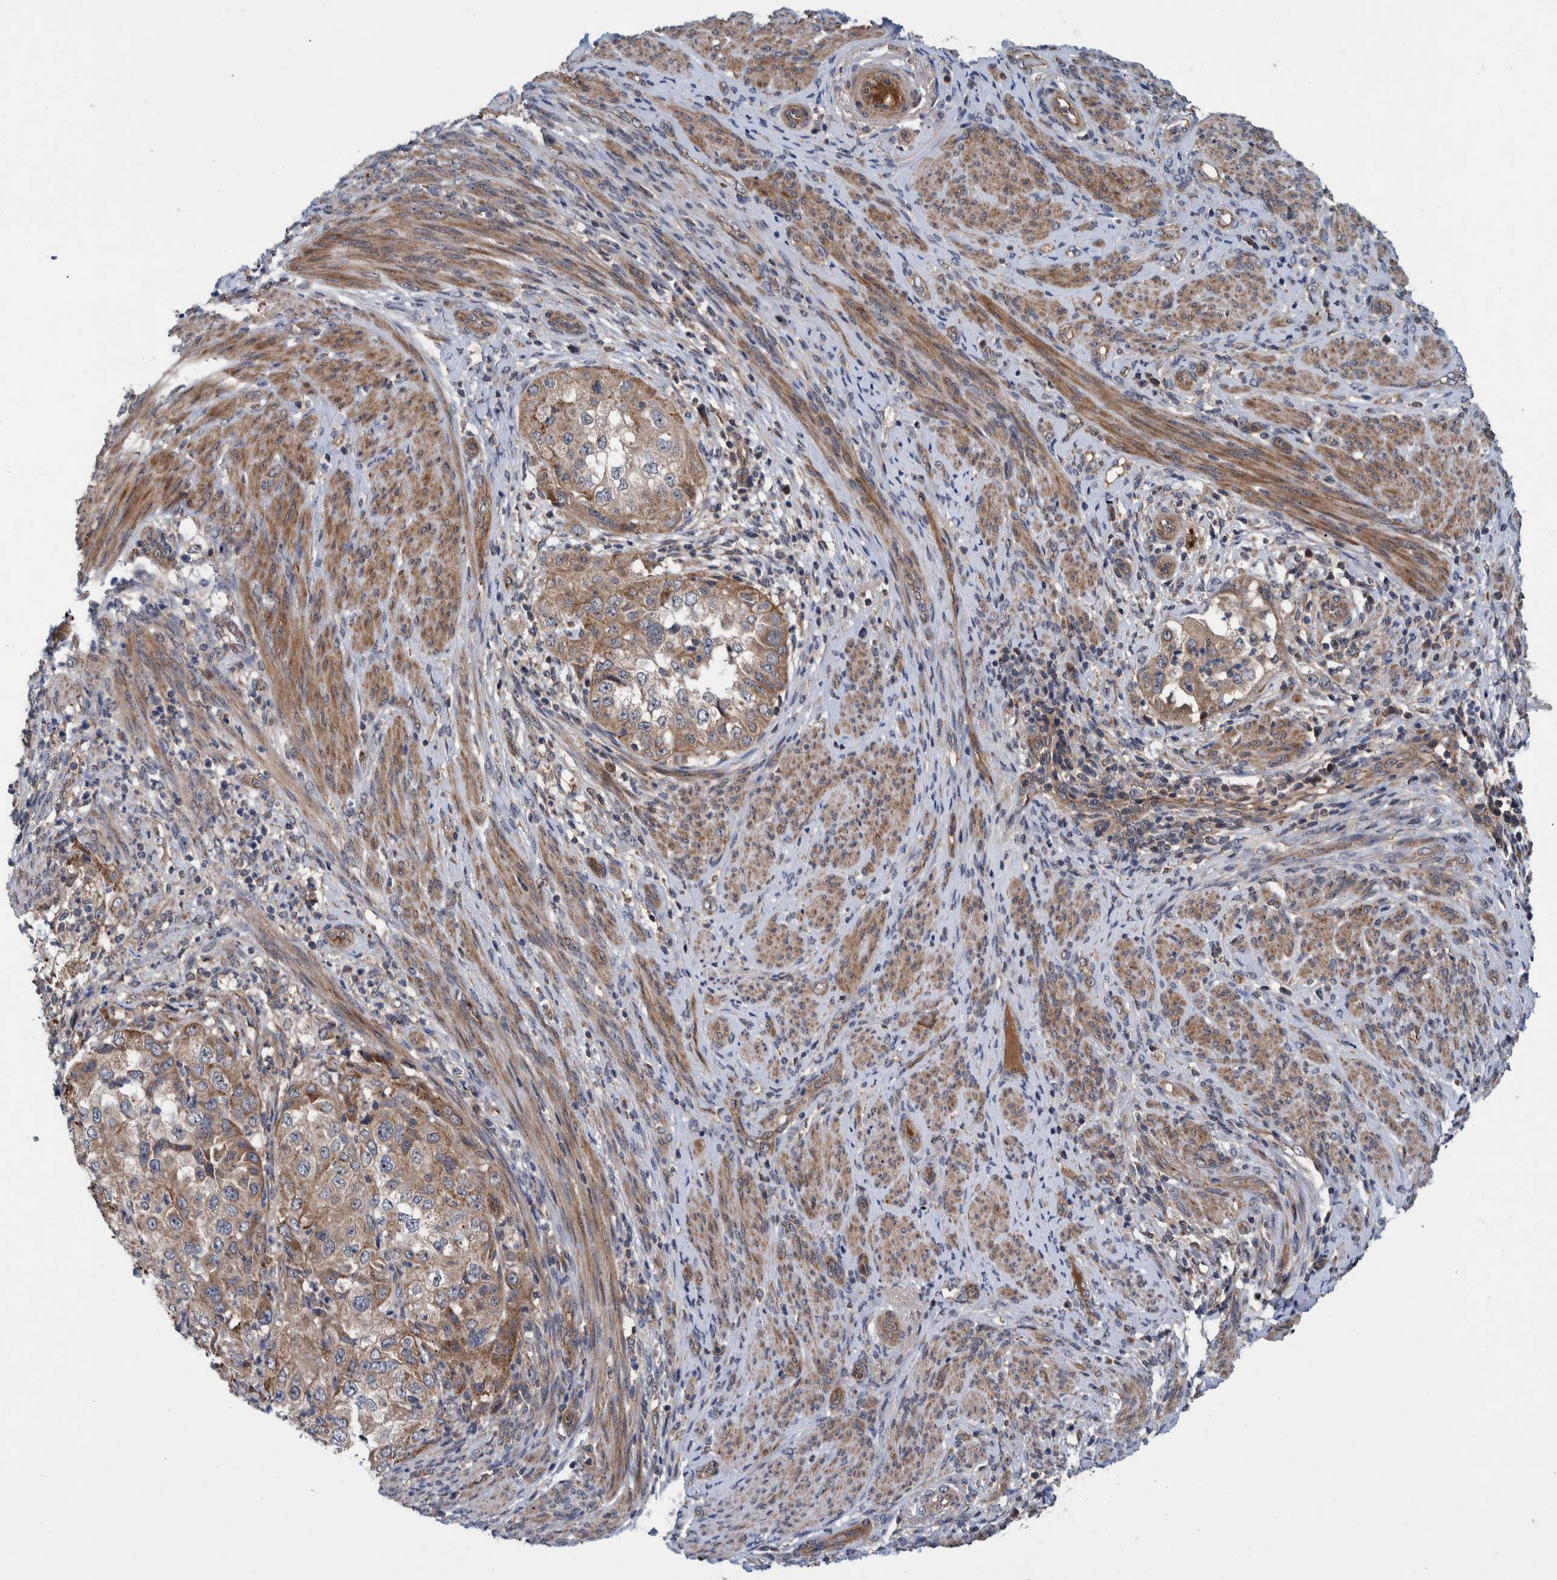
{"staining": {"intensity": "moderate", "quantity": ">75%", "location": "cytoplasmic/membranous"}, "tissue": "endometrial cancer", "cell_type": "Tumor cells", "image_type": "cancer", "snomed": [{"axis": "morphology", "description": "Adenocarcinoma, NOS"}, {"axis": "topography", "description": "Endometrium"}], "caption": "Brown immunohistochemical staining in human endometrial cancer (adenocarcinoma) reveals moderate cytoplasmic/membranous staining in approximately >75% of tumor cells.", "gene": "ITIH3", "patient": {"sex": "female", "age": 85}}